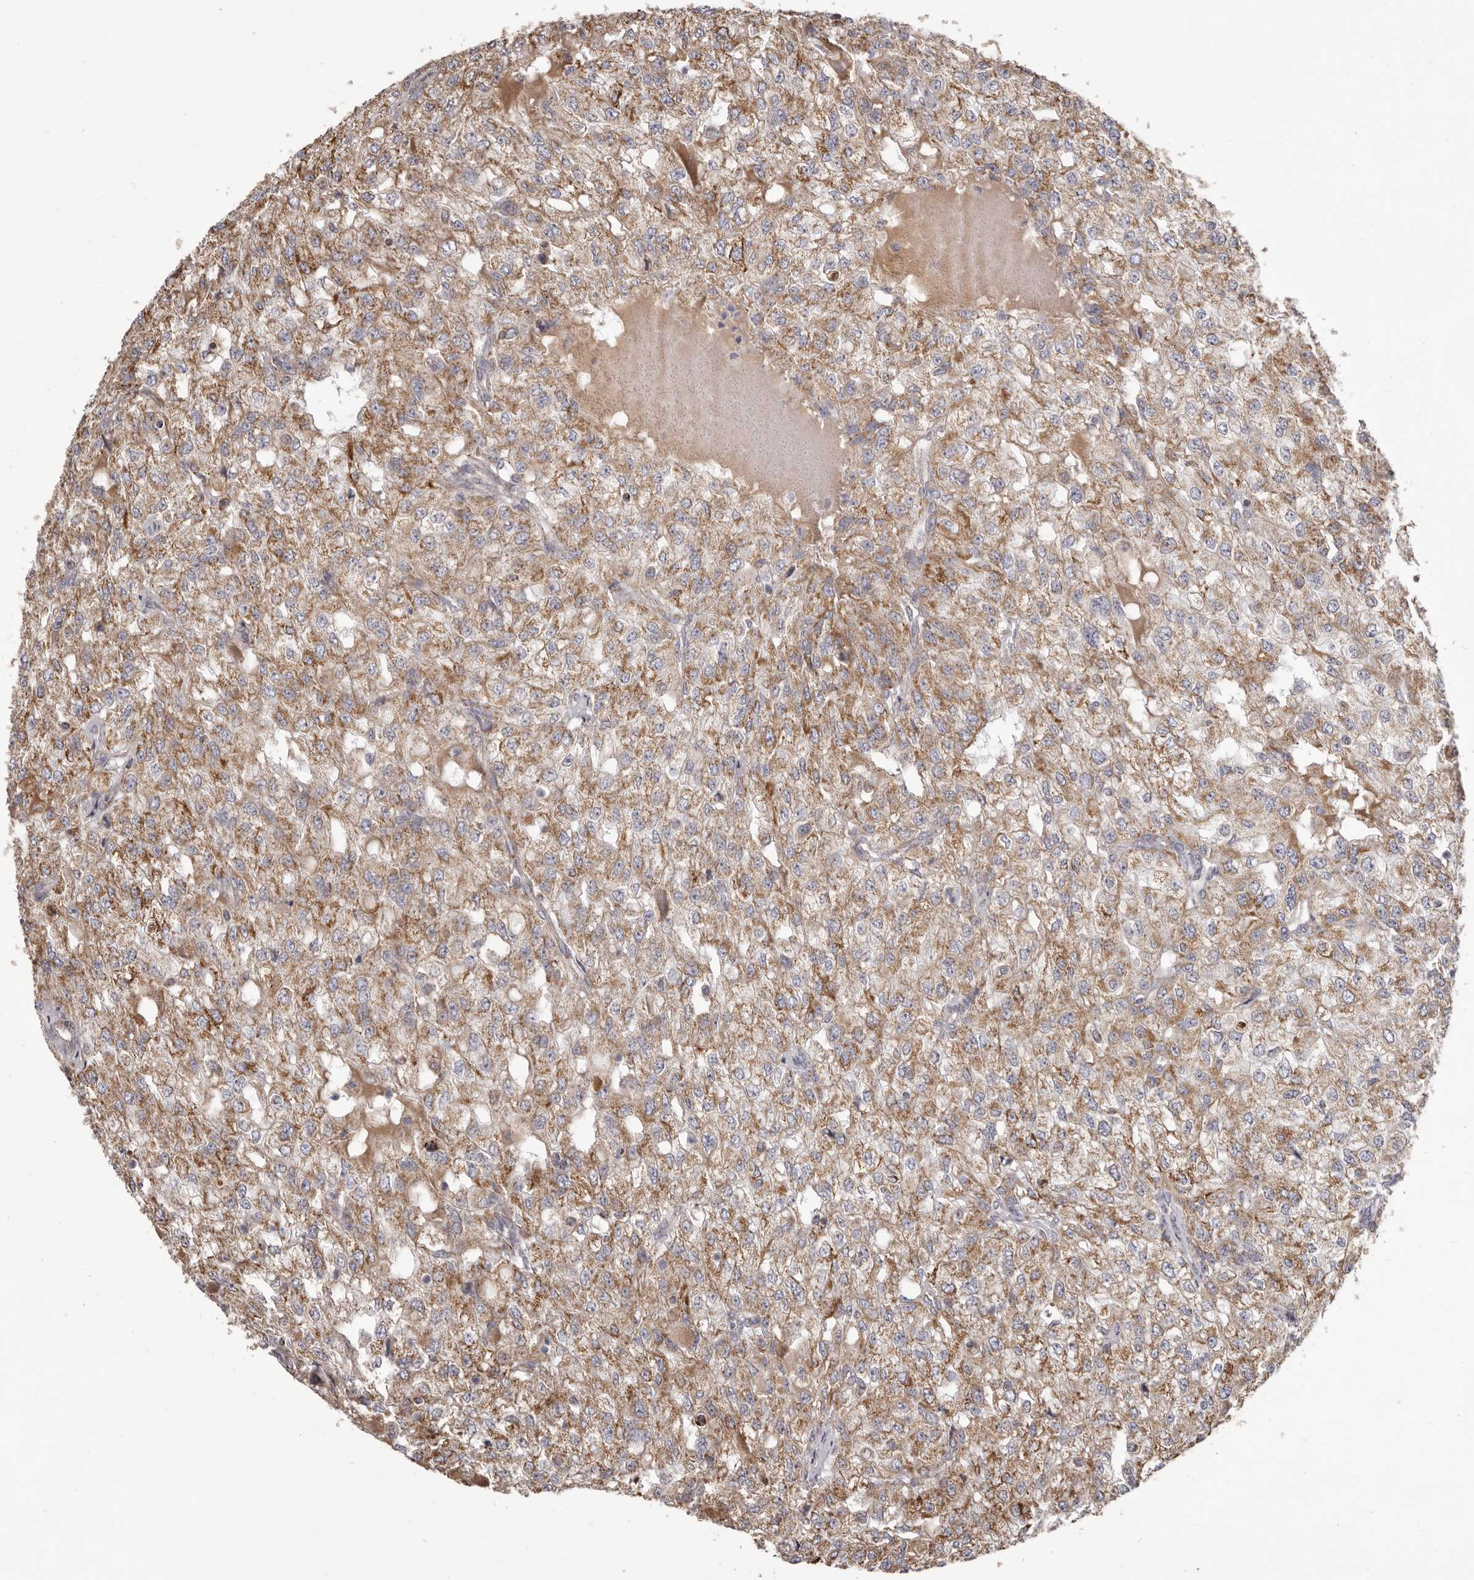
{"staining": {"intensity": "moderate", "quantity": ">75%", "location": "cytoplasmic/membranous"}, "tissue": "renal cancer", "cell_type": "Tumor cells", "image_type": "cancer", "snomed": [{"axis": "morphology", "description": "Adenocarcinoma, NOS"}, {"axis": "topography", "description": "Kidney"}], "caption": "Immunohistochemistry (IHC) (DAB (3,3'-diaminobenzidine)) staining of renal cancer (adenocarcinoma) exhibits moderate cytoplasmic/membranous protein staining in approximately >75% of tumor cells.", "gene": "CHRM2", "patient": {"sex": "female", "age": 54}}